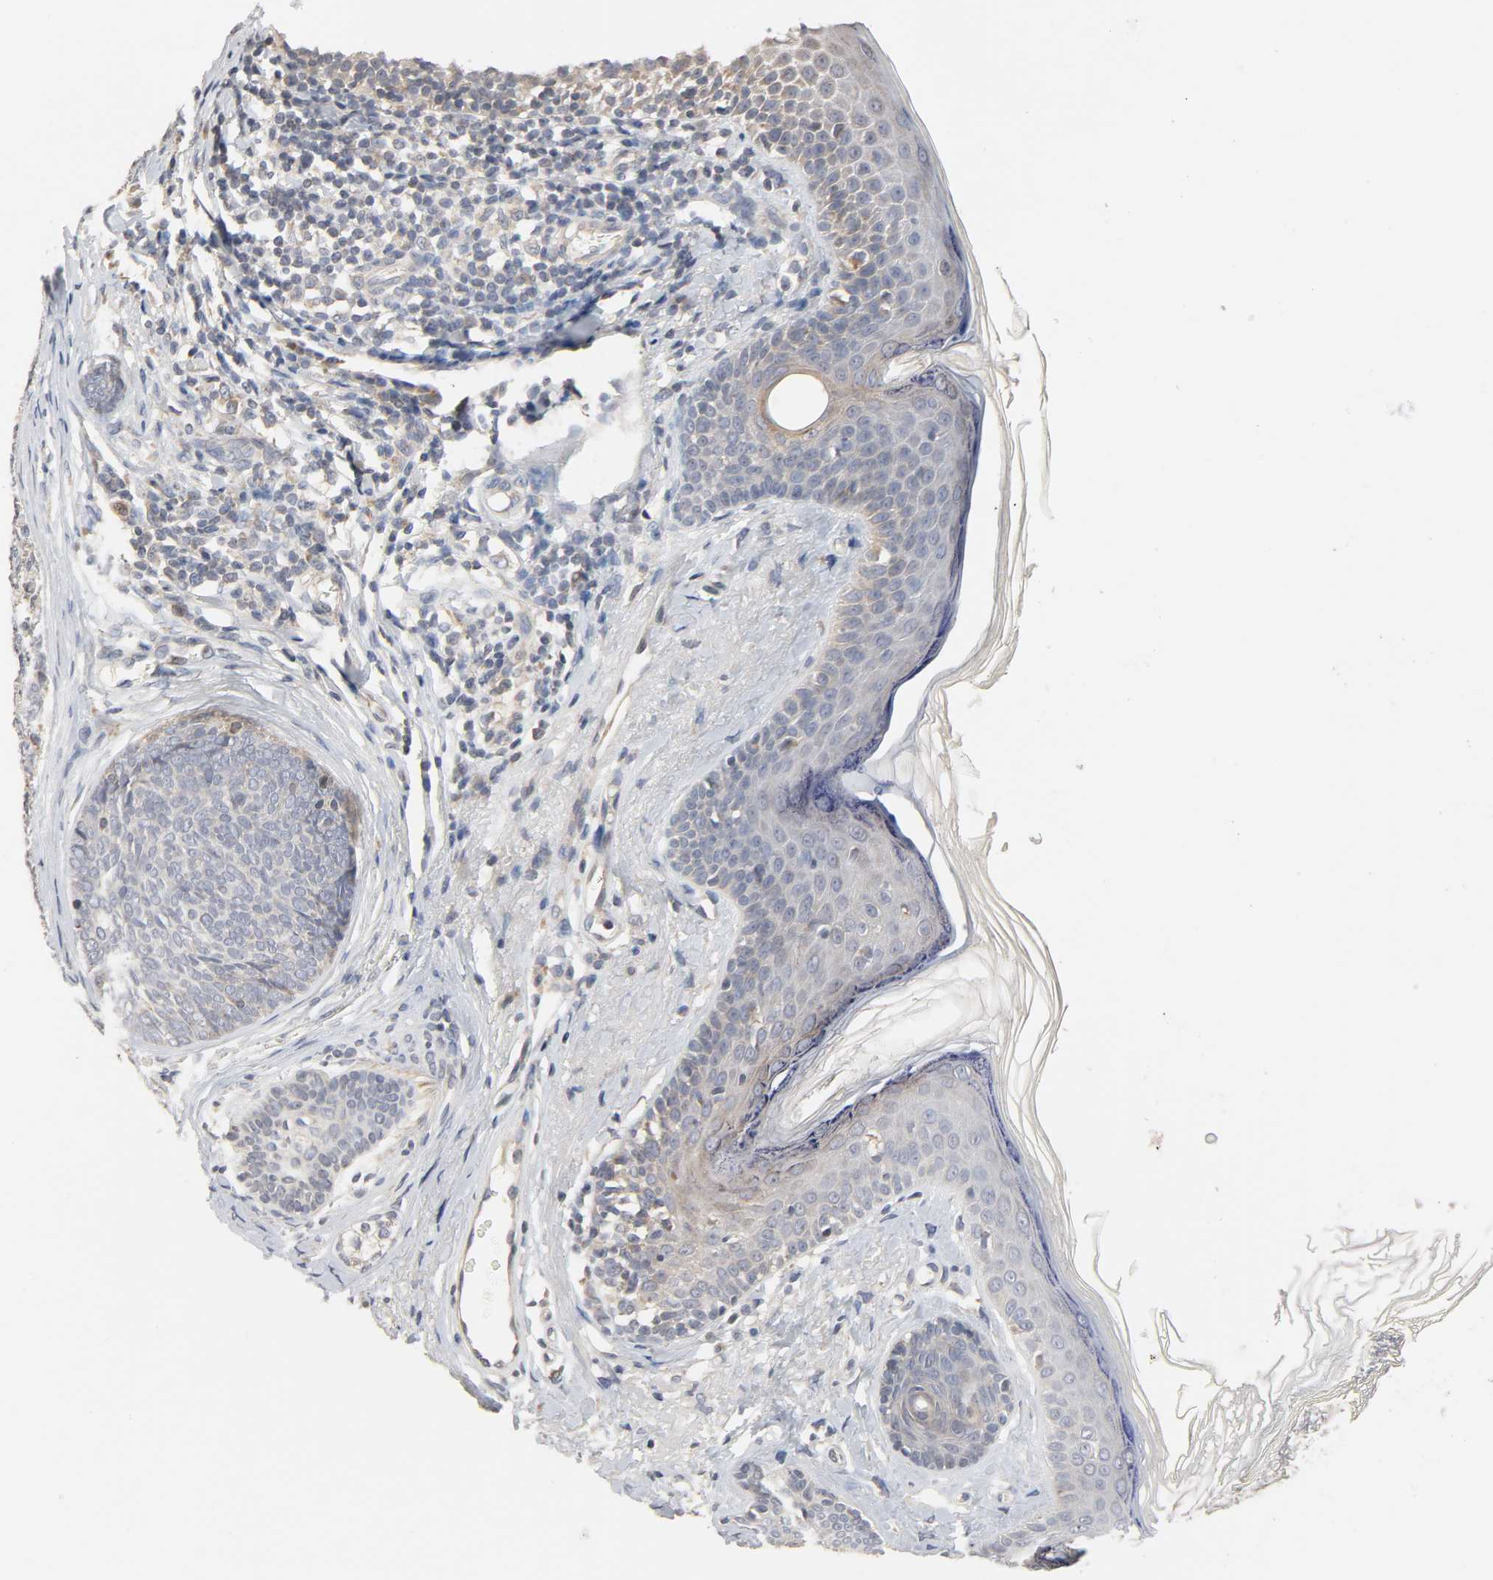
{"staining": {"intensity": "weak", "quantity": "<25%", "location": "cytoplasmic/membranous"}, "tissue": "skin cancer", "cell_type": "Tumor cells", "image_type": "cancer", "snomed": [{"axis": "morphology", "description": "Normal tissue, NOS"}, {"axis": "morphology", "description": "Basal cell carcinoma"}, {"axis": "topography", "description": "Skin"}], "caption": "Skin cancer was stained to show a protein in brown. There is no significant positivity in tumor cells.", "gene": "CLEC4E", "patient": {"sex": "female", "age": 69}}